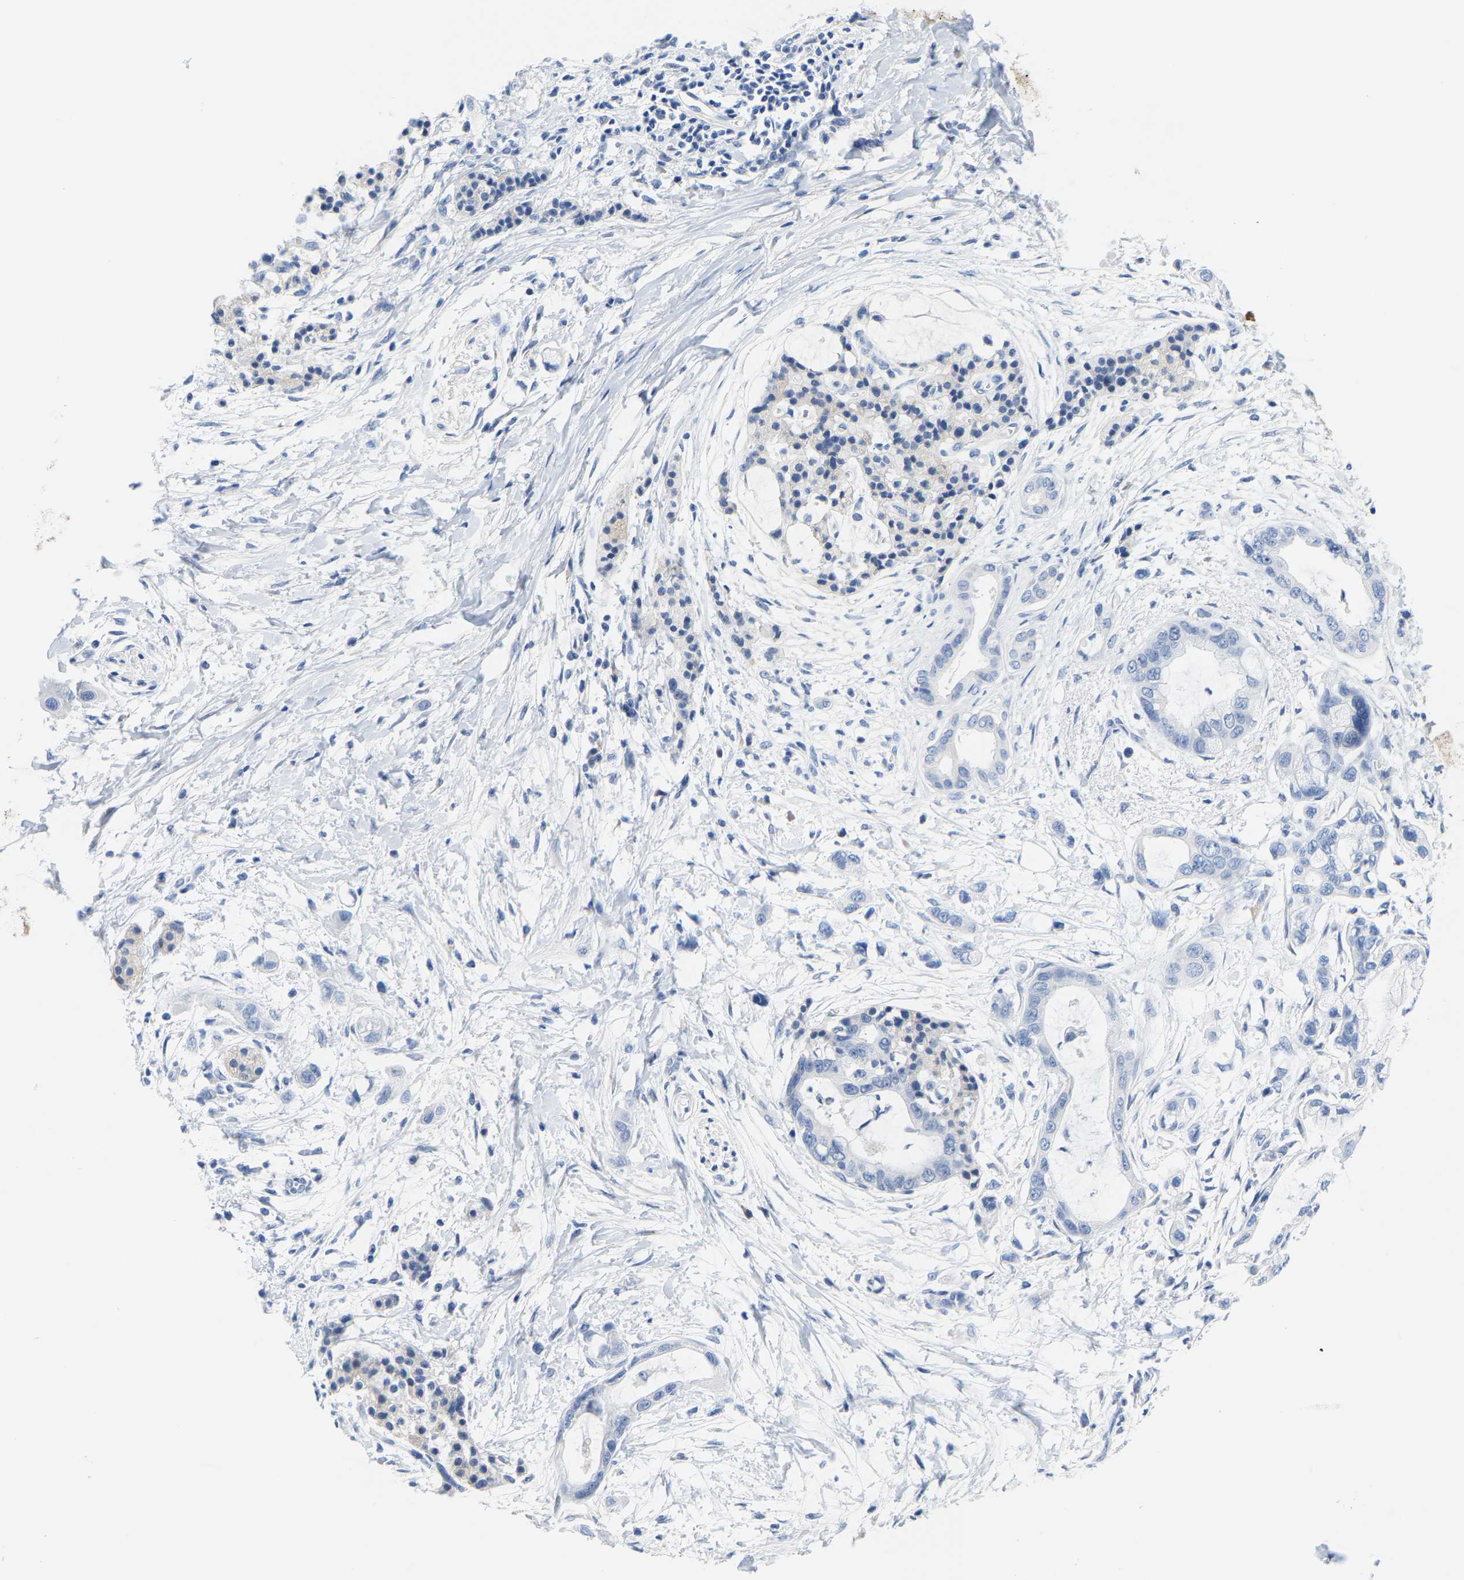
{"staining": {"intensity": "negative", "quantity": "none", "location": "none"}, "tissue": "pancreatic cancer", "cell_type": "Tumor cells", "image_type": "cancer", "snomed": [{"axis": "morphology", "description": "Adenocarcinoma, NOS"}, {"axis": "topography", "description": "Pancreas"}], "caption": "Adenocarcinoma (pancreatic) was stained to show a protein in brown. There is no significant staining in tumor cells.", "gene": "KLHL1", "patient": {"sex": "male", "age": 59}}